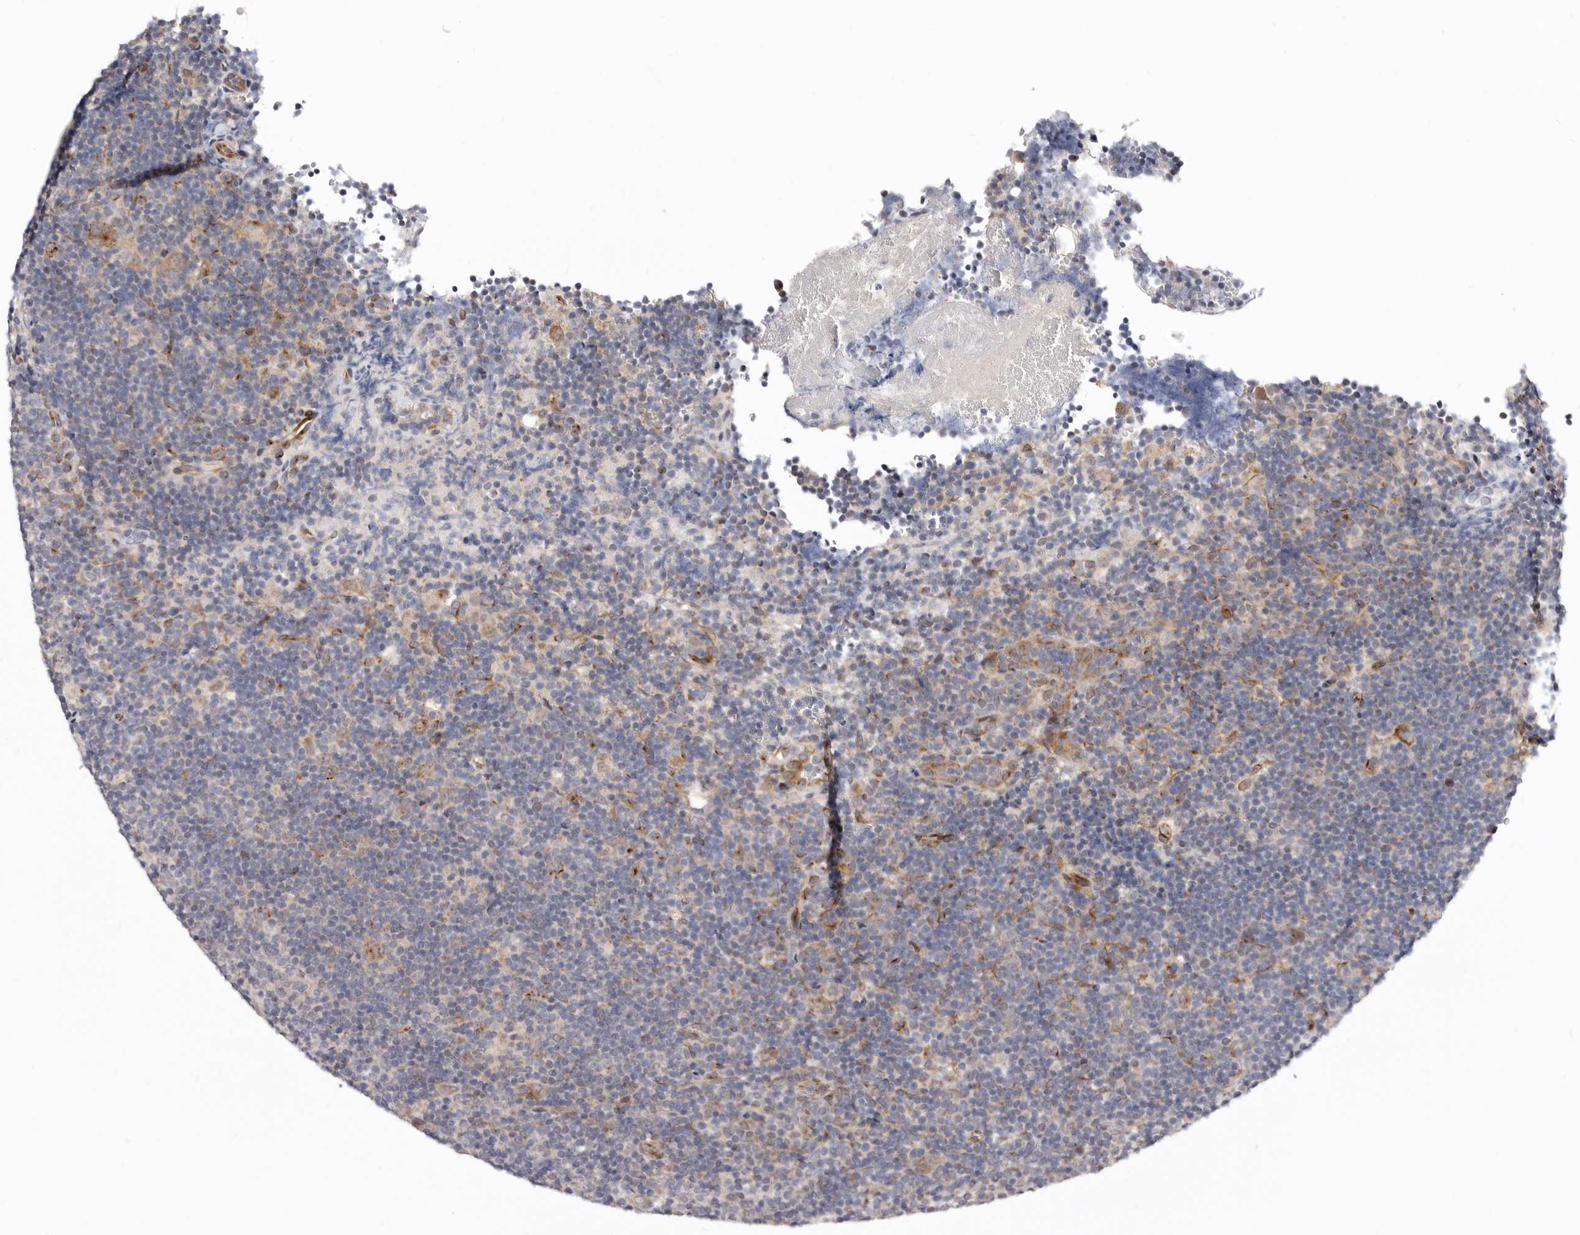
{"staining": {"intensity": "moderate", "quantity": ">75%", "location": "cytoplasmic/membranous"}, "tissue": "lymphoma", "cell_type": "Tumor cells", "image_type": "cancer", "snomed": [{"axis": "morphology", "description": "Hodgkin's disease, NOS"}, {"axis": "topography", "description": "Lymph node"}], "caption": "Human Hodgkin's disease stained for a protein (brown) demonstrates moderate cytoplasmic/membranous positive staining in approximately >75% of tumor cells.", "gene": "KLHL4", "patient": {"sex": "female", "age": 57}}